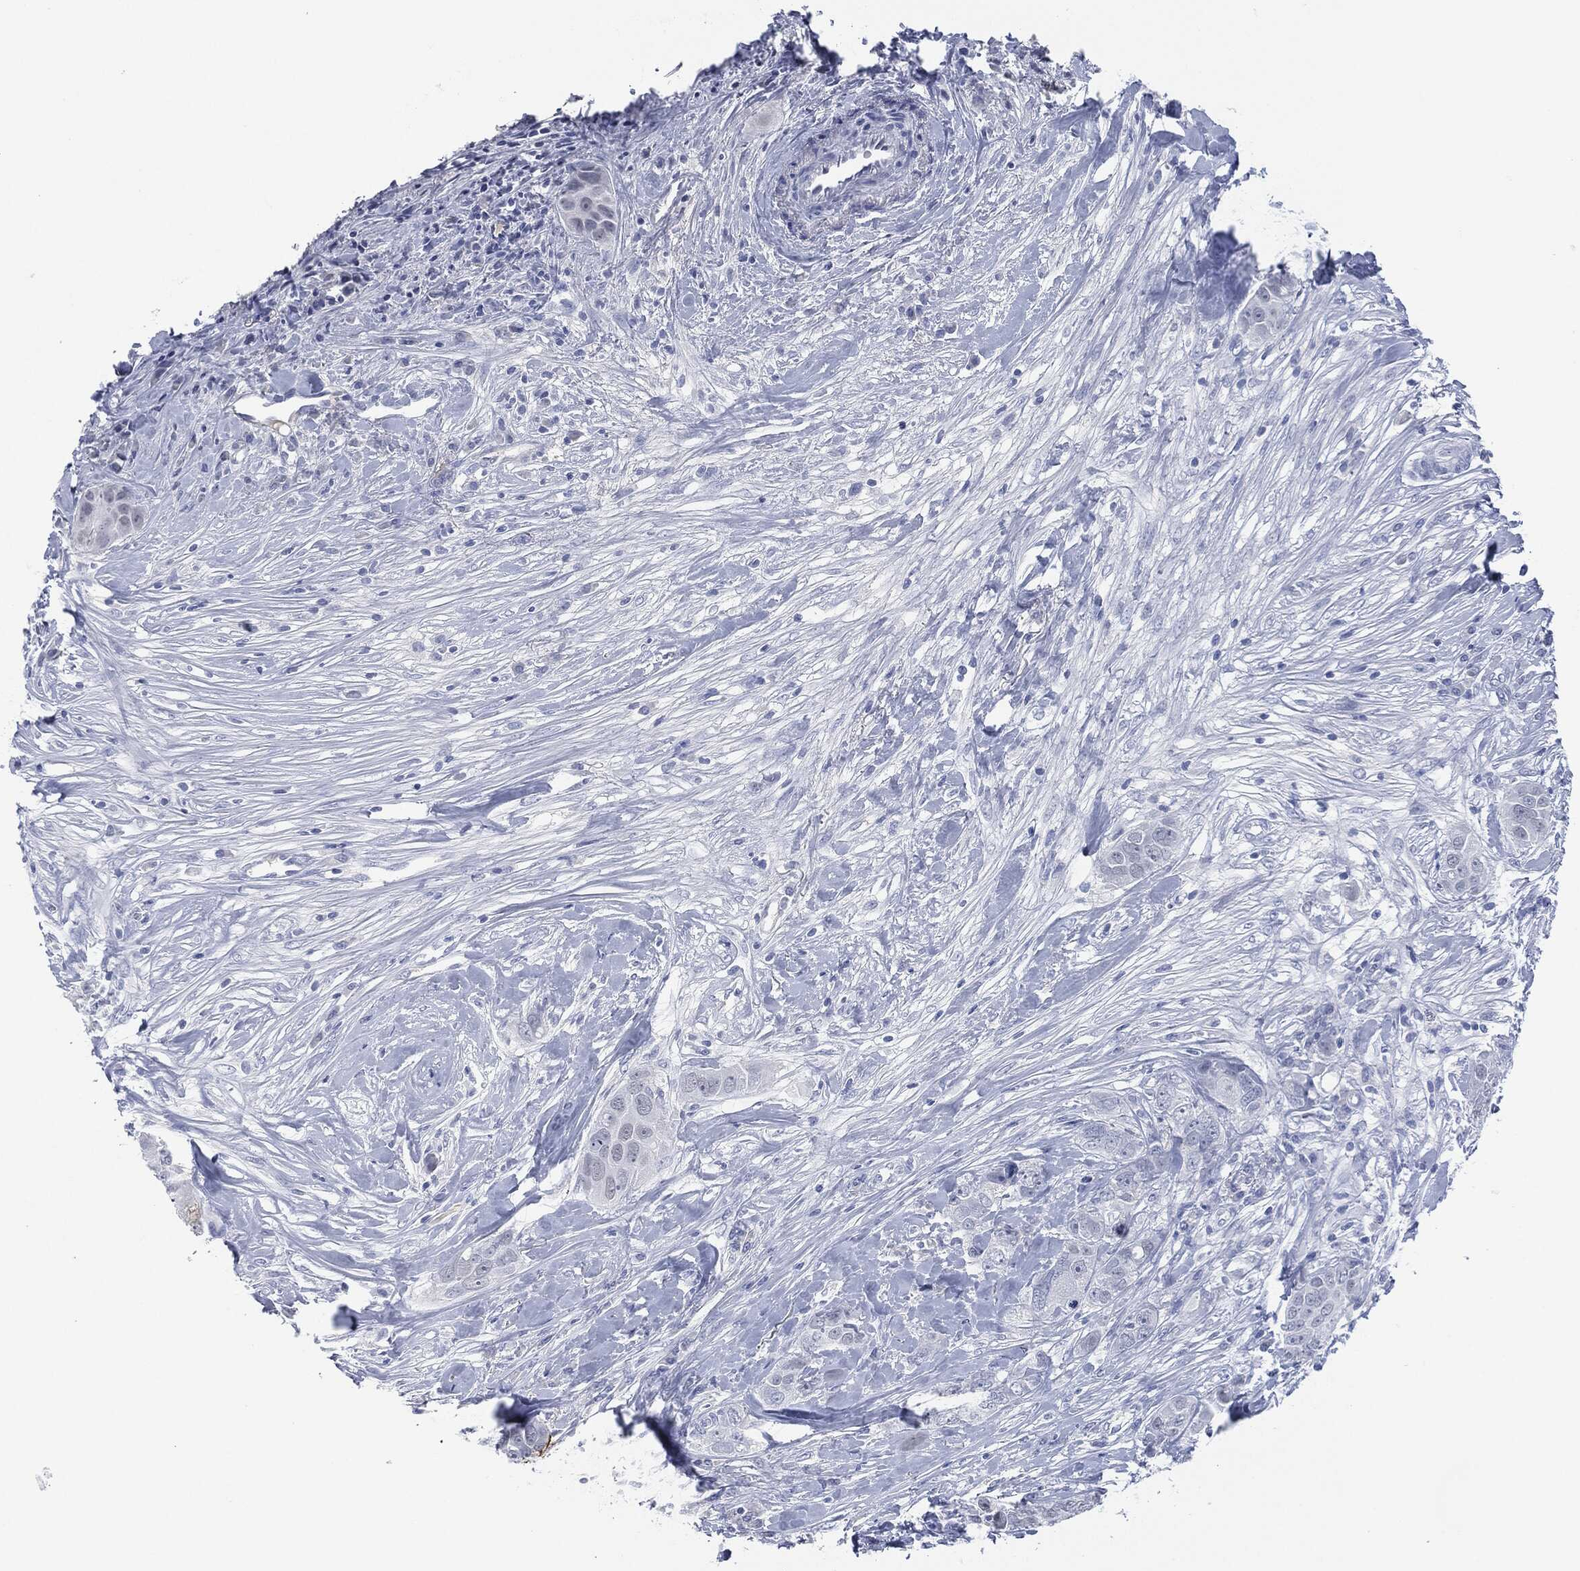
{"staining": {"intensity": "negative", "quantity": "none", "location": "none"}, "tissue": "breast cancer", "cell_type": "Tumor cells", "image_type": "cancer", "snomed": [{"axis": "morphology", "description": "Duct carcinoma"}, {"axis": "topography", "description": "Breast"}], "caption": "Tumor cells are negative for brown protein staining in breast cancer.", "gene": "MUC16", "patient": {"sex": "female", "age": 43}}